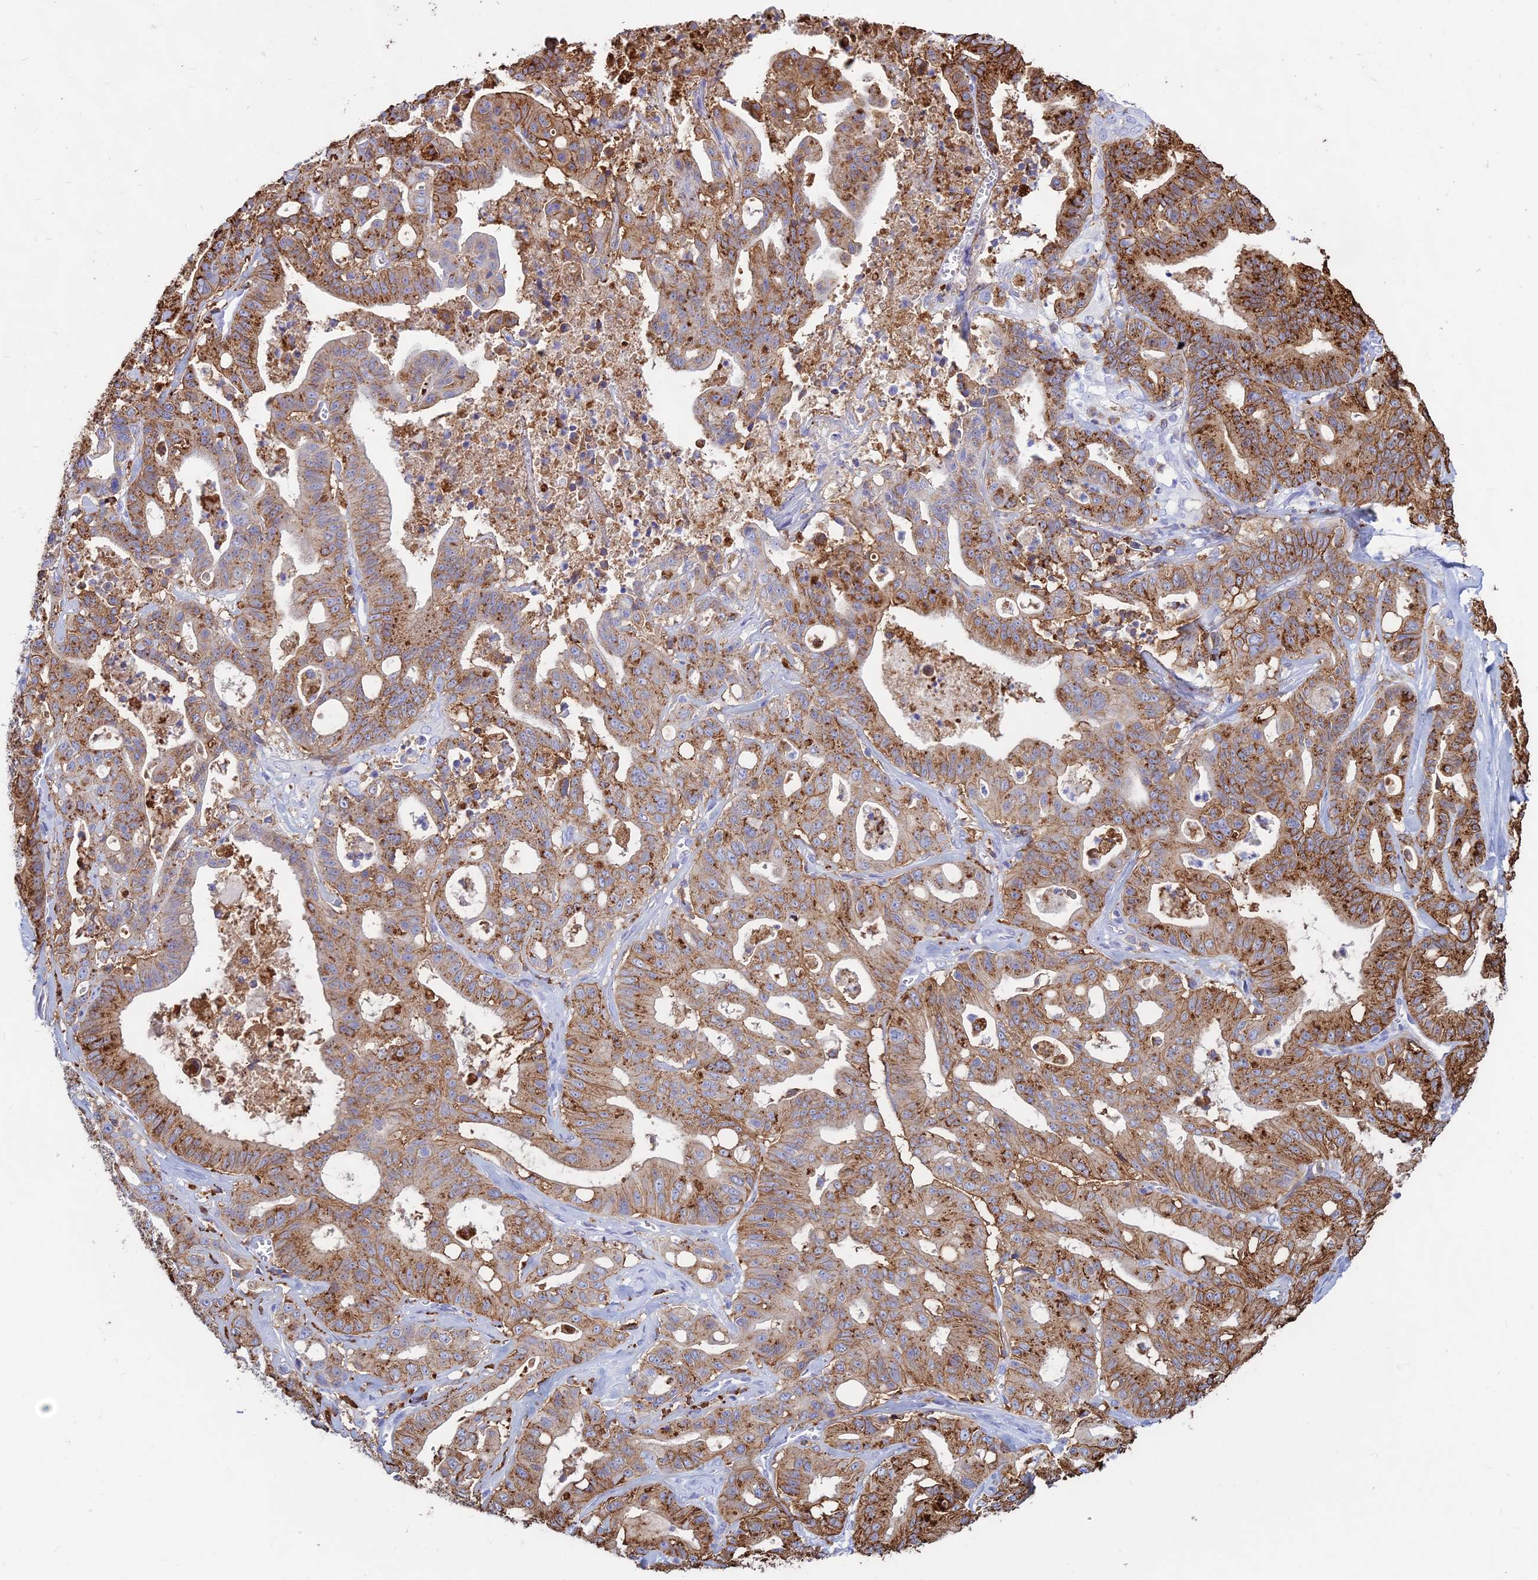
{"staining": {"intensity": "moderate", "quantity": ">75%", "location": "cytoplasmic/membranous"}, "tissue": "ovarian cancer", "cell_type": "Tumor cells", "image_type": "cancer", "snomed": [{"axis": "morphology", "description": "Cystadenocarcinoma, mucinous, NOS"}, {"axis": "topography", "description": "Ovary"}], "caption": "Protein expression analysis of ovarian cancer (mucinous cystadenocarcinoma) demonstrates moderate cytoplasmic/membranous positivity in about >75% of tumor cells.", "gene": "HLA-DRB1", "patient": {"sex": "female", "age": 70}}